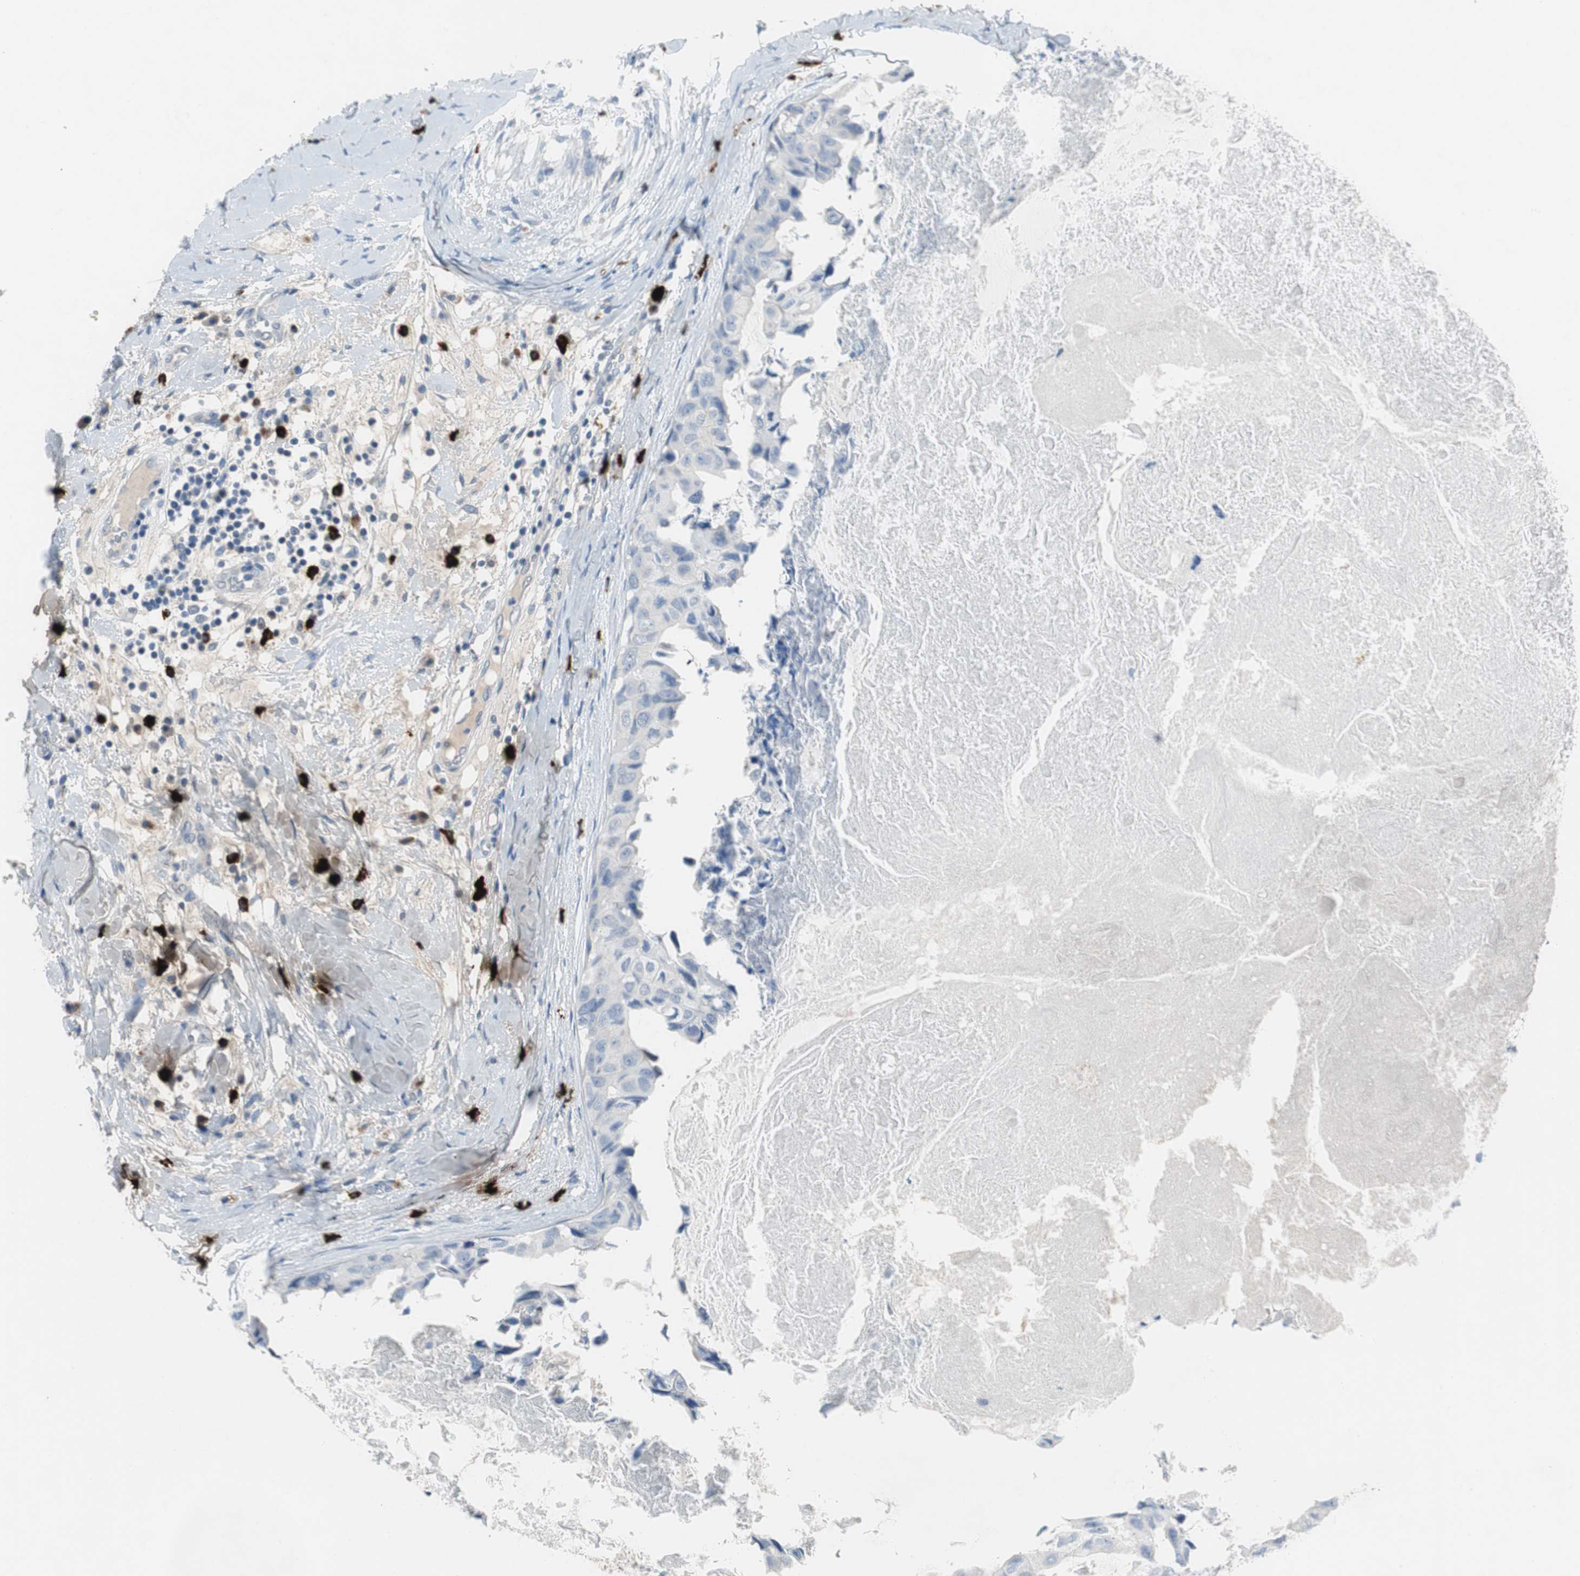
{"staining": {"intensity": "negative", "quantity": "none", "location": "none"}, "tissue": "breast cancer", "cell_type": "Tumor cells", "image_type": "cancer", "snomed": [{"axis": "morphology", "description": "Duct carcinoma"}, {"axis": "topography", "description": "Breast"}], "caption": "An immunohistochemistry image of breast intraductal carcinoma is shown. There is no staining in tumor cells of breast intraductal carcinoma.", "gene": "CPA3", "patient": {"sex": "female", "age": 40}}